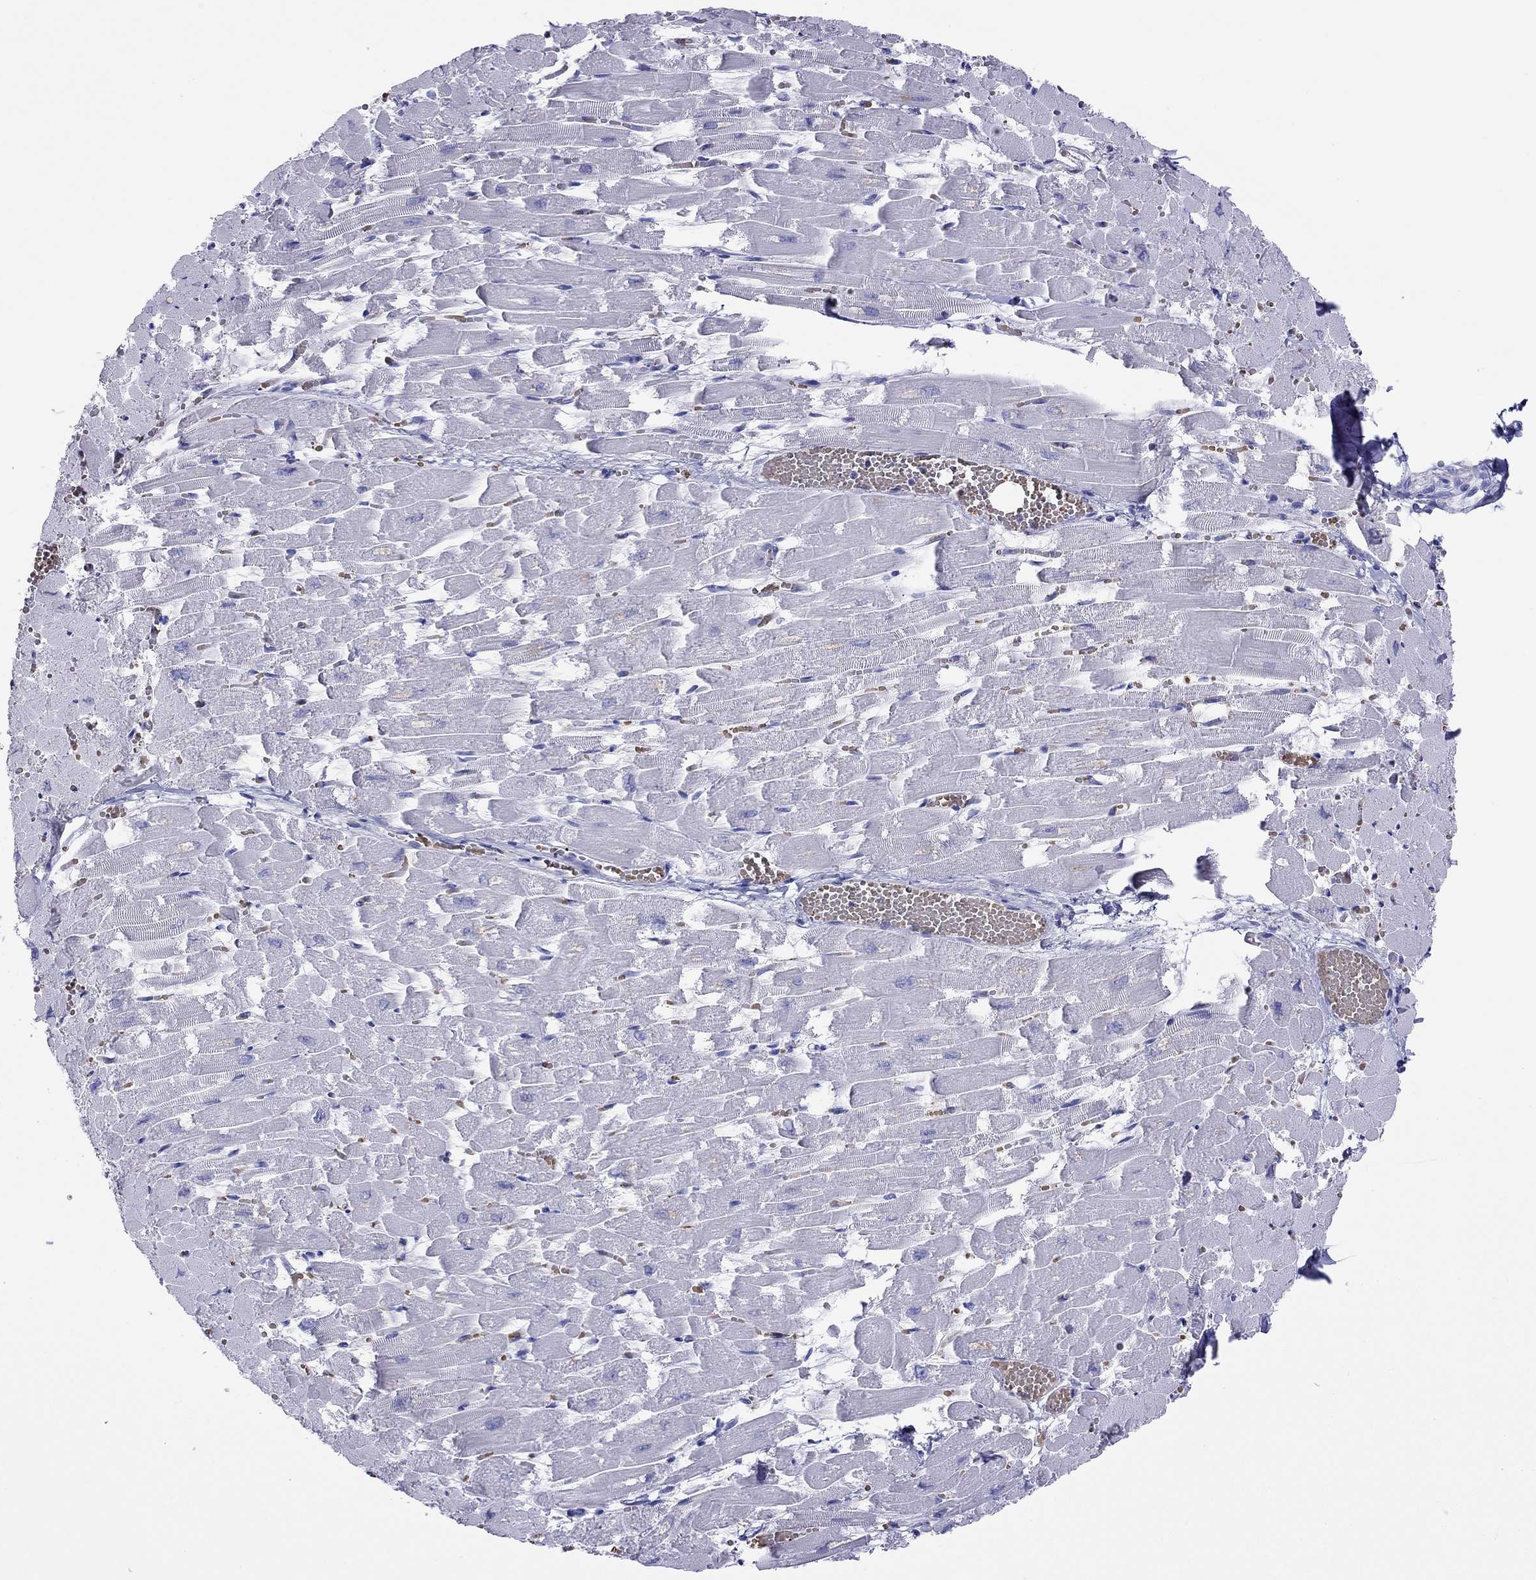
{"staining": {"intensity": "negative", "quantity": "none", "location": "none"}, "tissue": "heart muscle", "cell_type": "Cardiomyocytes", "image_type": "normal", "snomed": [{"axis": "morphology", "description": "Normal tissue, NOS"}, {"axis": "topography", "description": "Heart"}], "caption": "The photomicrograph displays no staining of cardiomyocytes in normal heart muscle.", "gene": "PTPRN", "patient": {"sex": "female", "age": 52}}